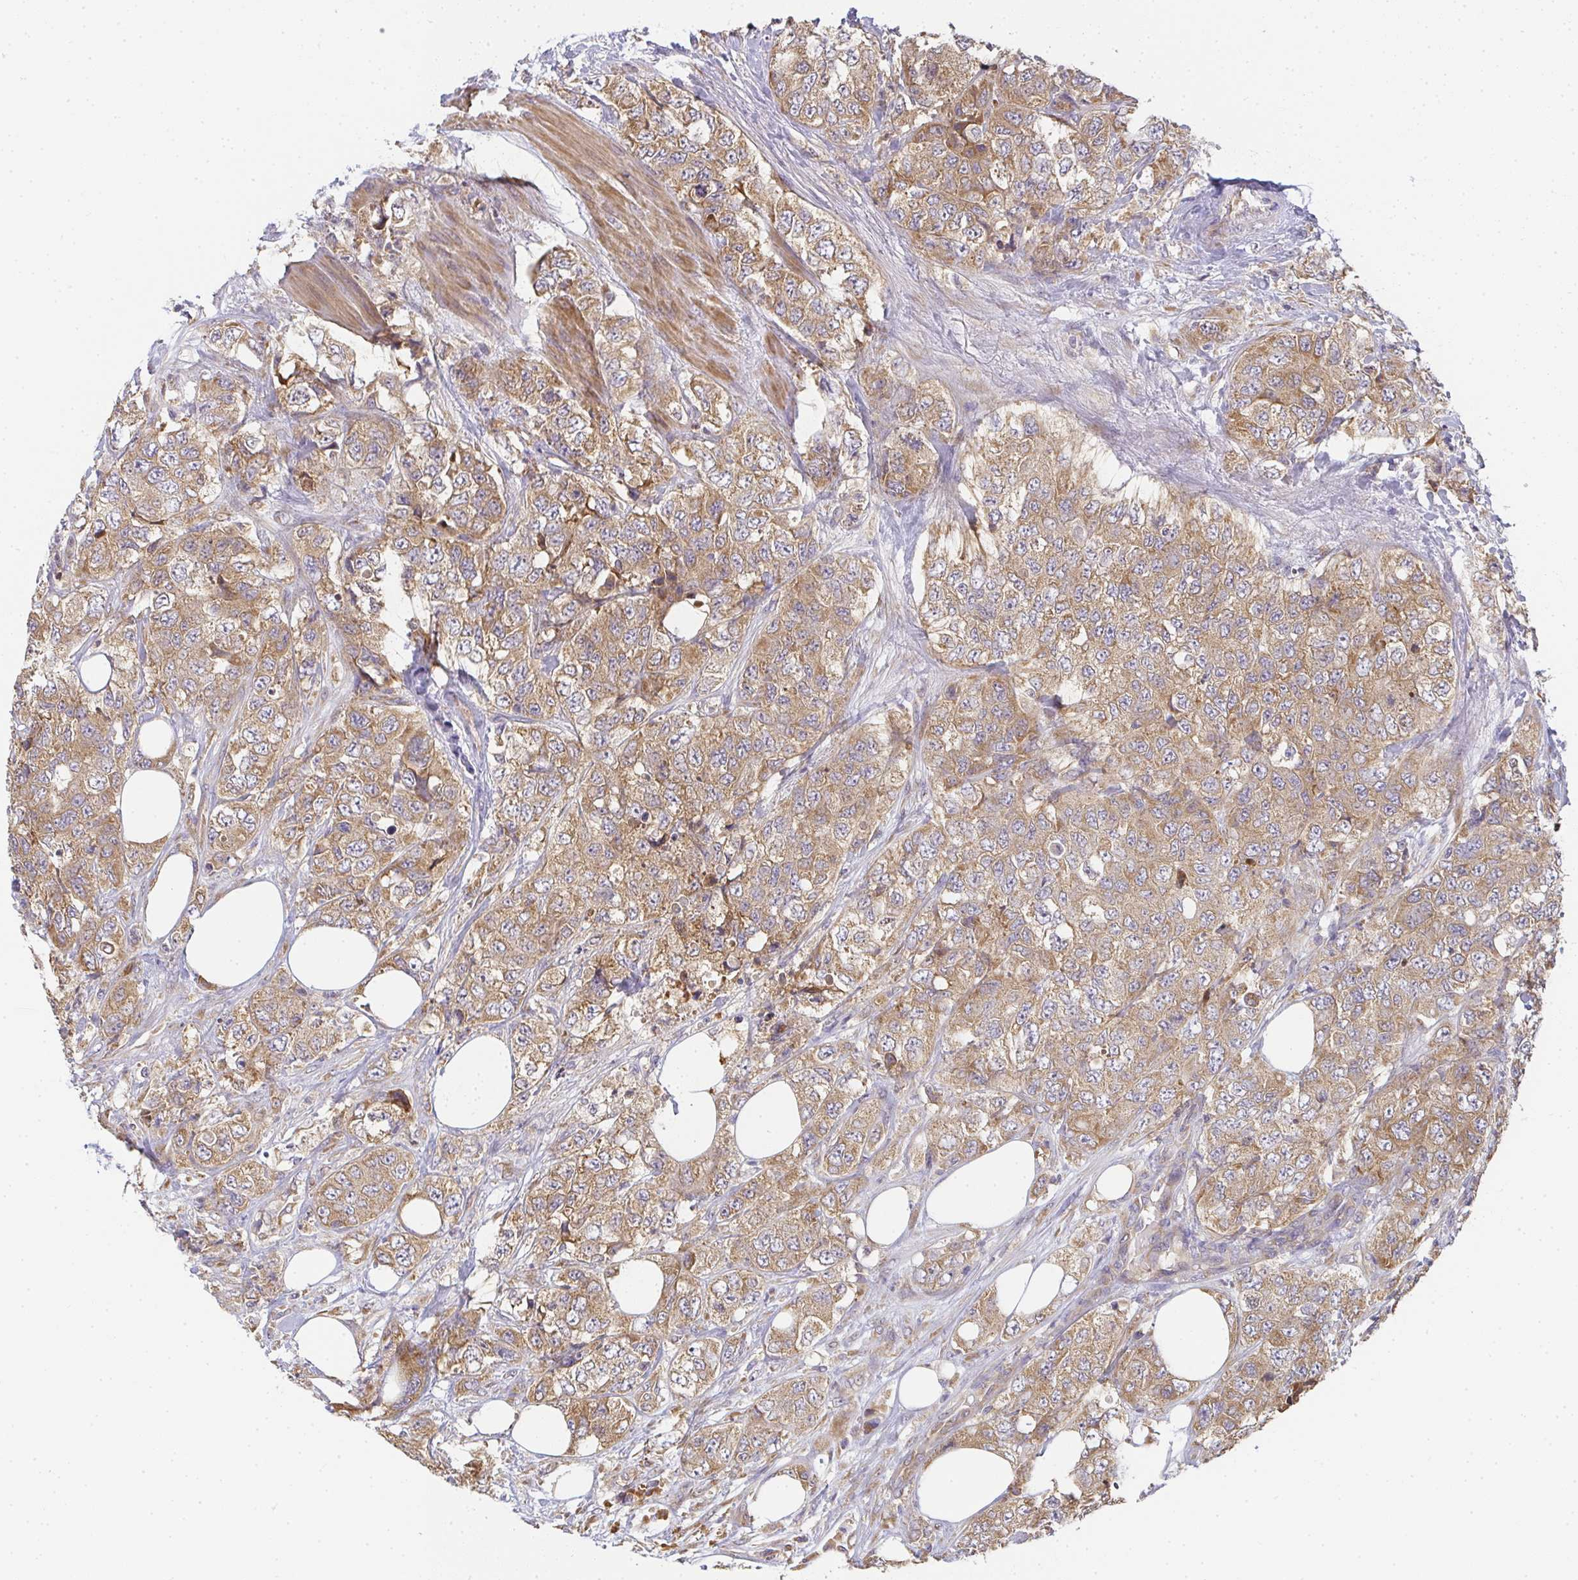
{"staining": {"intensity": "moderate", "quantity": ">75%", "location": "cytoplasmic/membranous"}, "tissue": "urothelial cancer", "cell_type": "Tumor cells", "image_type": "cancer", "snomed": [{"axis": "morphology", "description": "Urothelial carcinoma, High grade"}, {"axis": "topography", "description": "Urinary bladder"}], "caption": "This is a photomicrograph of immunohistochemistry (IHC) staining of high-grade urothelial carcinoma, which shows moderate staining in the cytoplasmic/membranous of tumor cells.", "gene": "SLC35B3", "patient": {"sex": "female", "age": 78}}